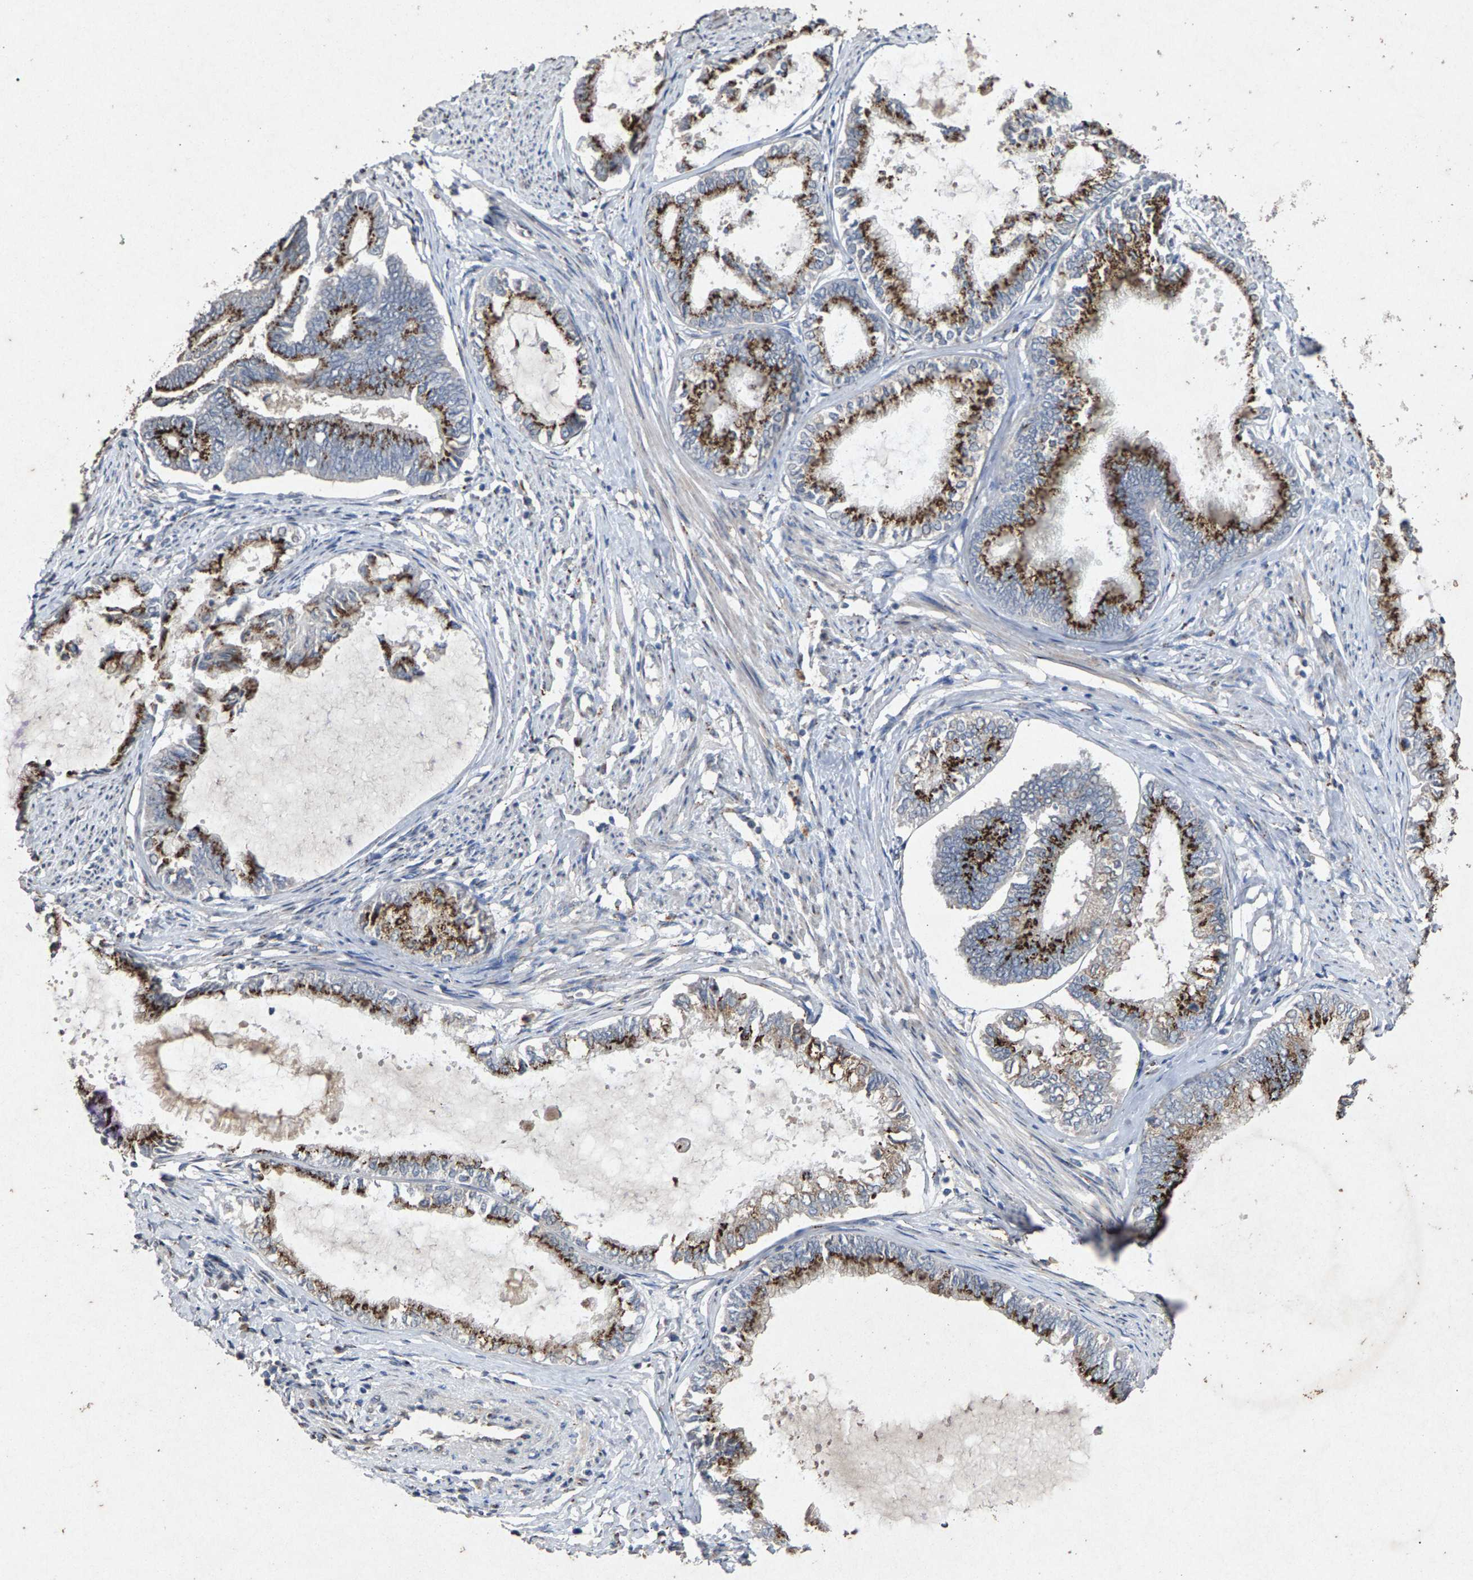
{"staining": {"intensity": "strong", "quantity": ">75%", "location": "cytoplasmic/membranous"}, "tissue": "endometrial cancer", "cell_type": "Tumor cells", "image_type": "cancer", "snomed": [{"axis": "morphology", "description": "Adenocarcinoma, NOS"}, {"axis": "topography", "description": "Endometrium"}], "caption": "High-power microscopy captured an immunohistochemistry (IHC) photomicrograph of adenocarcinoma (endometrial), revealing strong cytoplasmic/membranous positivity in about >75% of tumor cells.", "gene": "MAN2A1", "patient": {"sex": "female", "age": 86}}